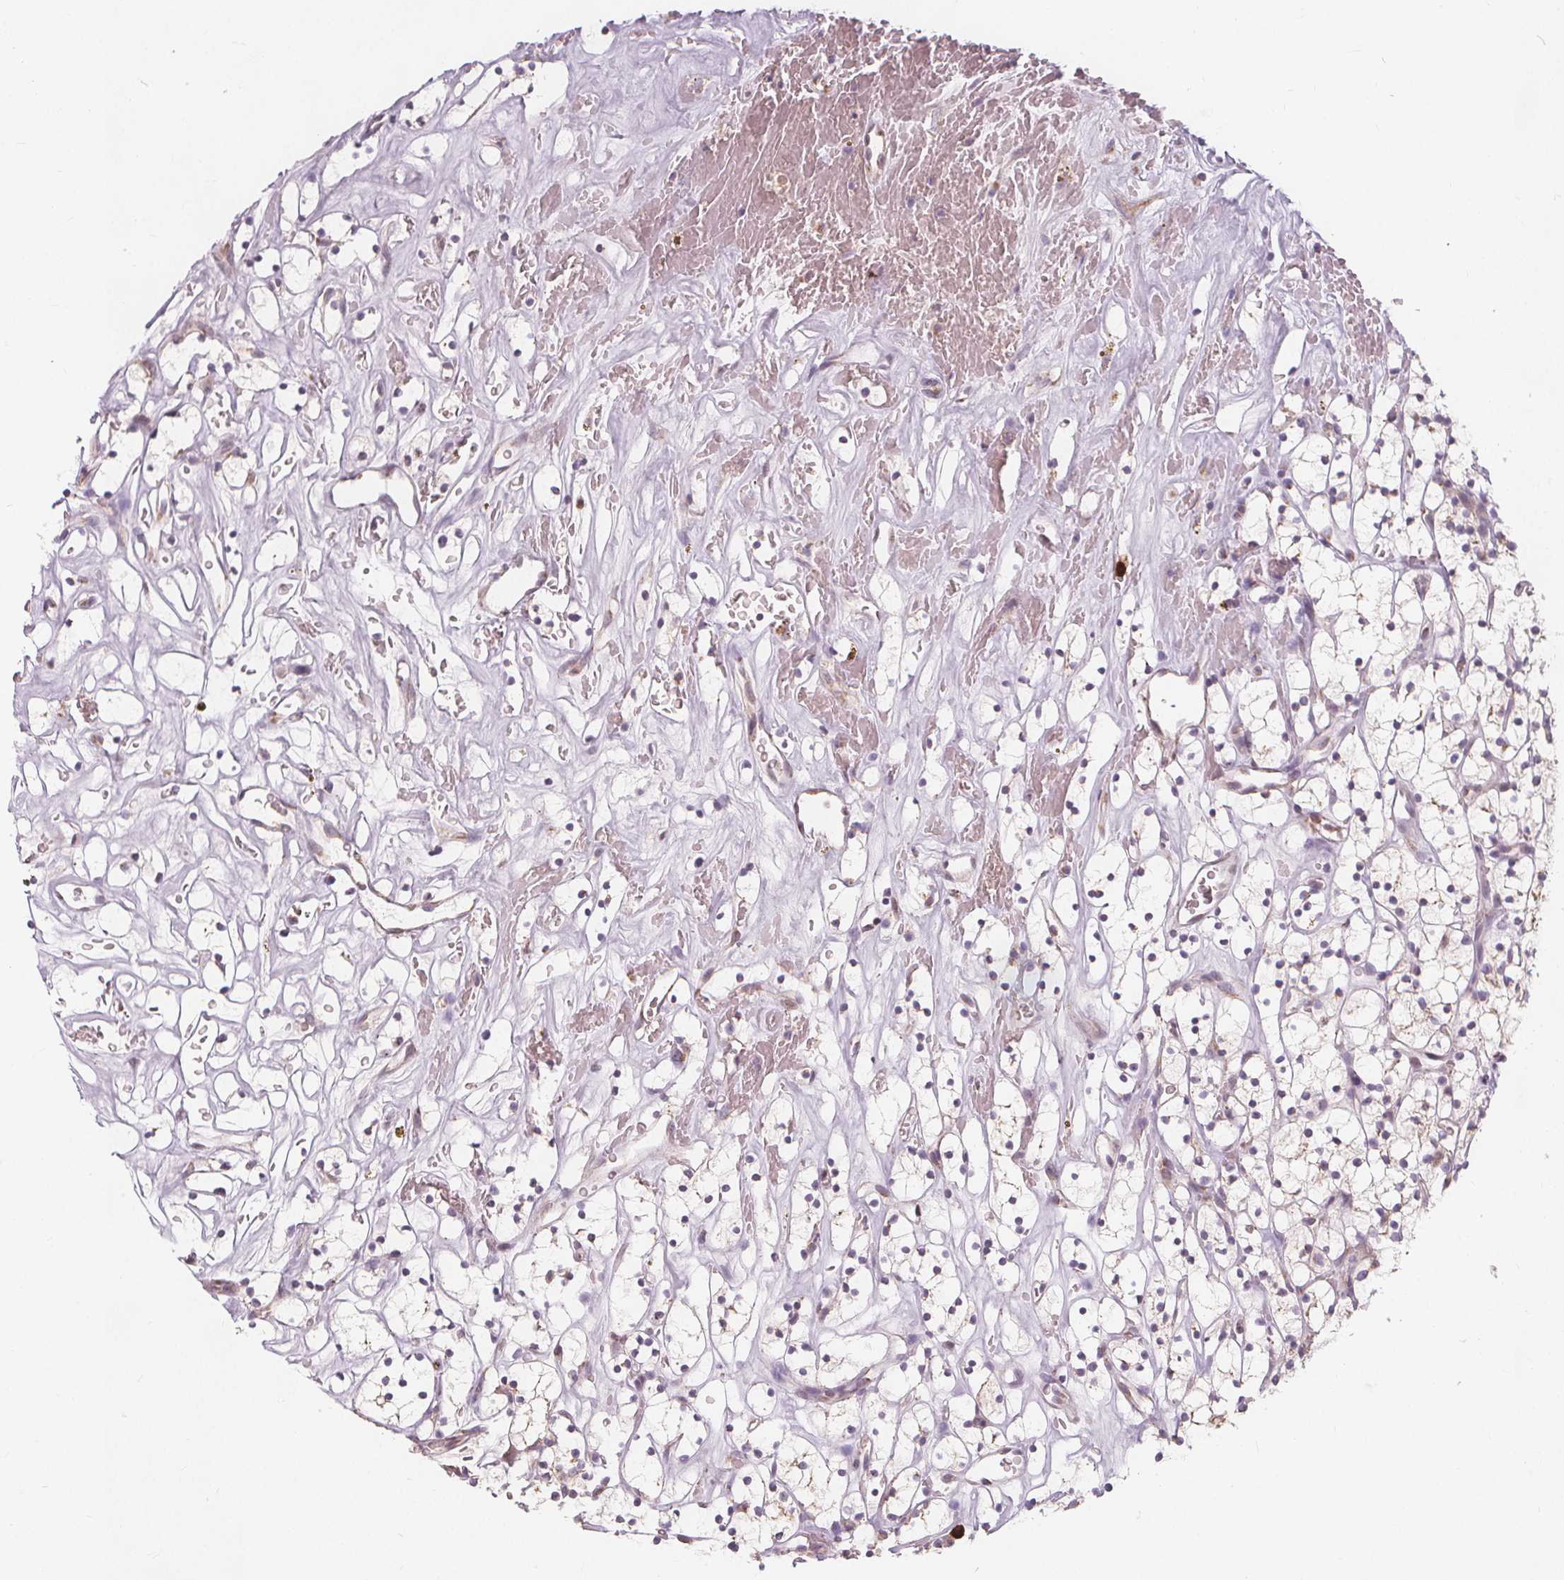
{"staining": {"intensity": "negative", "quantity": "none", "location": "none"}, "tissue": "renal cancer", "cell_type": "Tumor cells", "image_type": "cancer", "snomed": [{"axis": "morphology", "description": "Adenocarcinoma, NOS"}, {"axis": "topography", "description": "Kidney"}], "caption": "Renal cancer (adenocarcinoma) was stained to show a protein in brown. There is no significant positivity in tumor cells. Nuclei are stained in blue.", "gene": "TIPIN", "patient": {"sex": "female", "age": 64}}